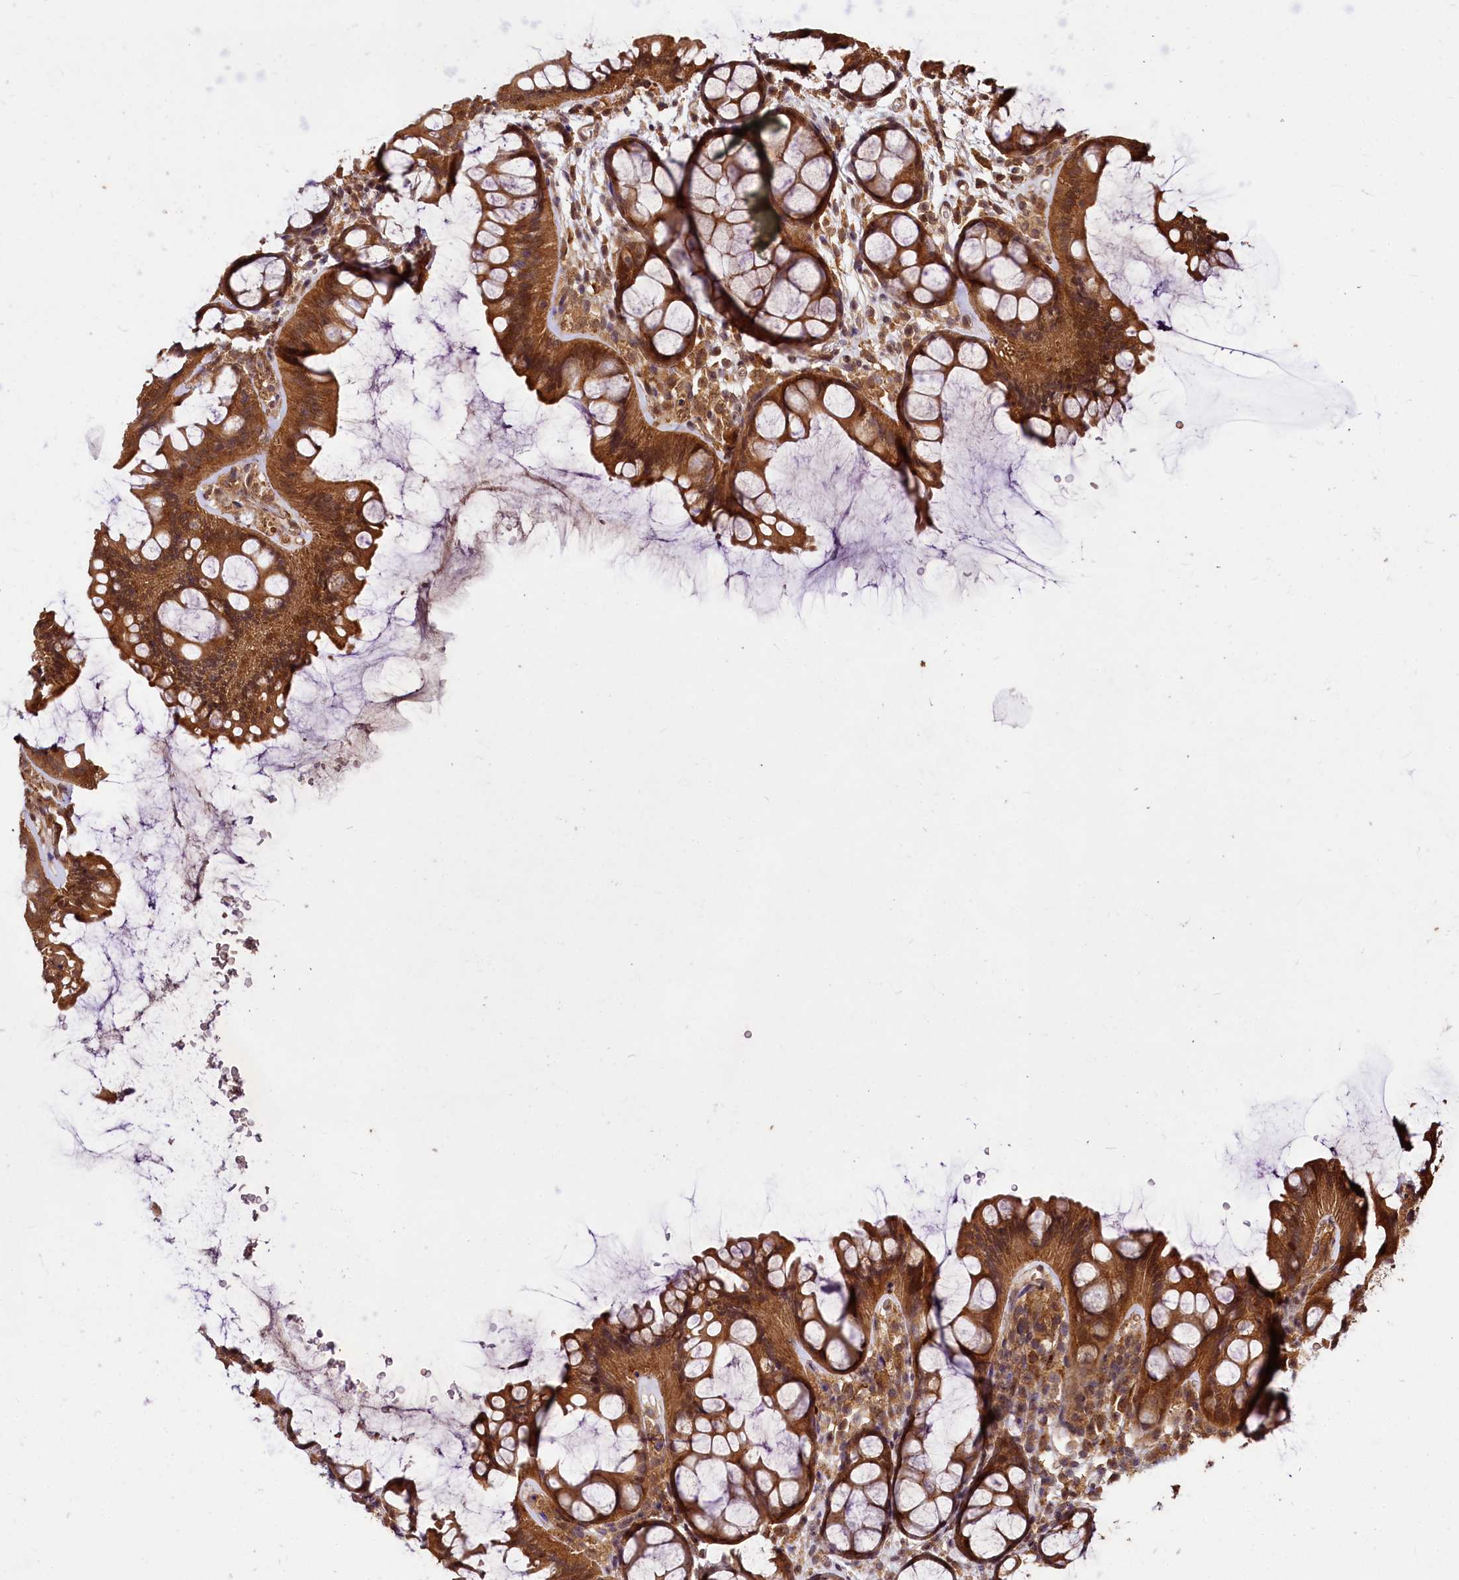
{"staining": {"intensity": "moderate", "quantity": ">75%", "location": "cytoplasmic/membranous"}, "tissue": "colon", "cell_type": "Endothelial cells", "image_type": "normal", "snomed": [{"axis": "morphology", "description": "Normal tissue, NOS"}, {"axis": "topography", "description": "Colon"}], "caption": "Moderate cytoplasmic/membranous staining is present in approximately >75% of endothelial cells in normal colon. (DAB (3,3'-diaminobenzidine) IHC with brightfield microscopy, high magnification).", "gene": "VPS51", "patient": {"sex": "female", "age": 82}}